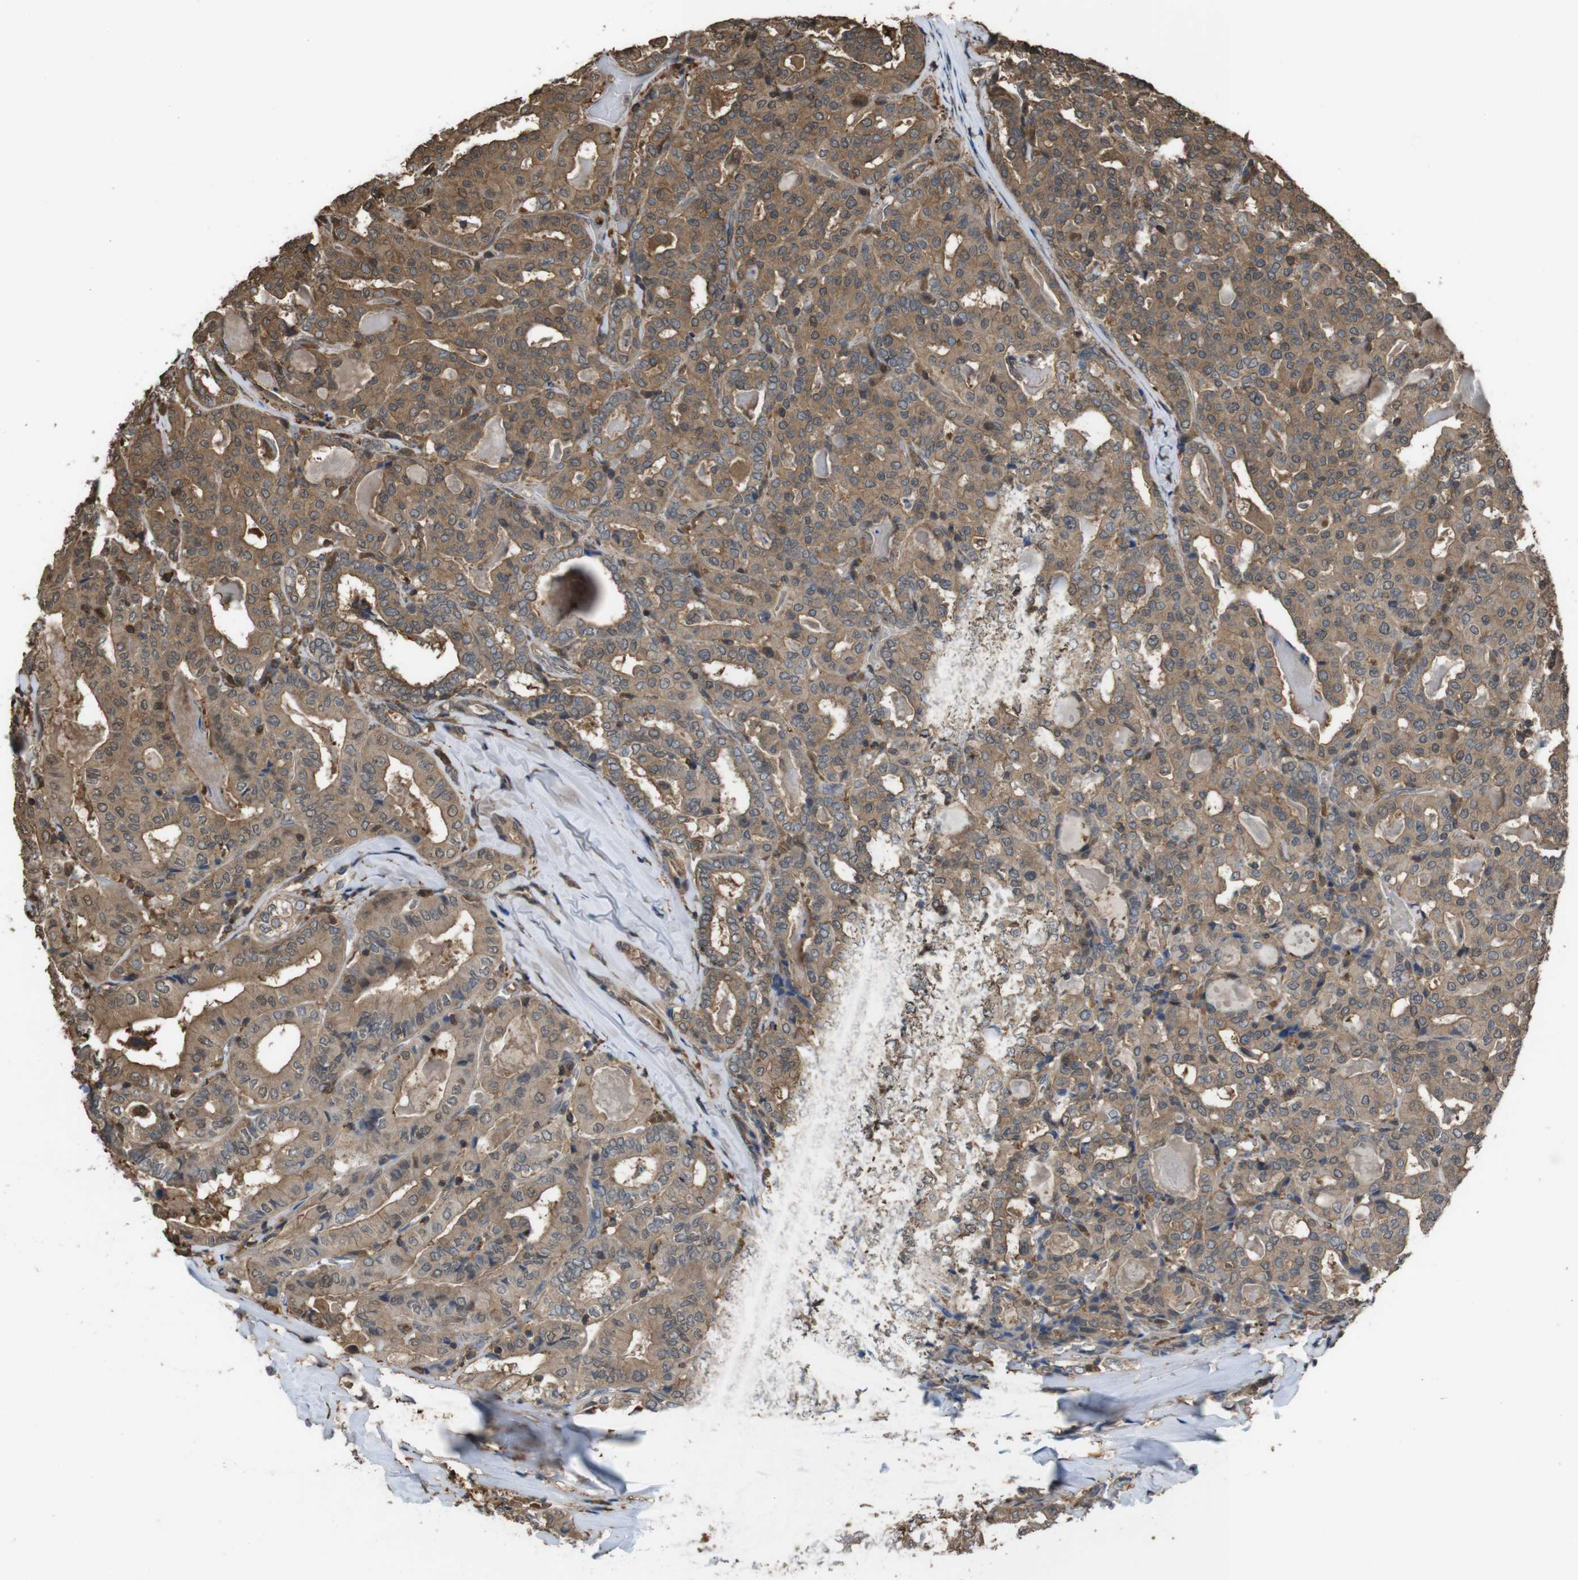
{"staining": {"intensity": "moderate", "quantity": ">75%", "location": "cytoplasmic/membranous"}, "tissue": "thyroid cancer", "cell_type": "Tumor cells", "image_type": "cancer", "snomed": [{"axis": "morphology", "description": "Papillary adenocarcinoma, NOS"}, {"axis": "topography", "description": "Thyroid gland"}], "caption": "Immunohistochemical staining of human papillary adenocarcinoma (thyroid) exhibits medium levels of moderate cytoplasmic/membranous expression in about >75% of tumor cells. (Stains: DAB (3,3'-diaminobenzidine) in brown, nuclei in blue, Microscopy: brightfield microscopy at high magnification).", "gene": "ARHGDIA", "patient": {"sex": "female", "age": 42}}